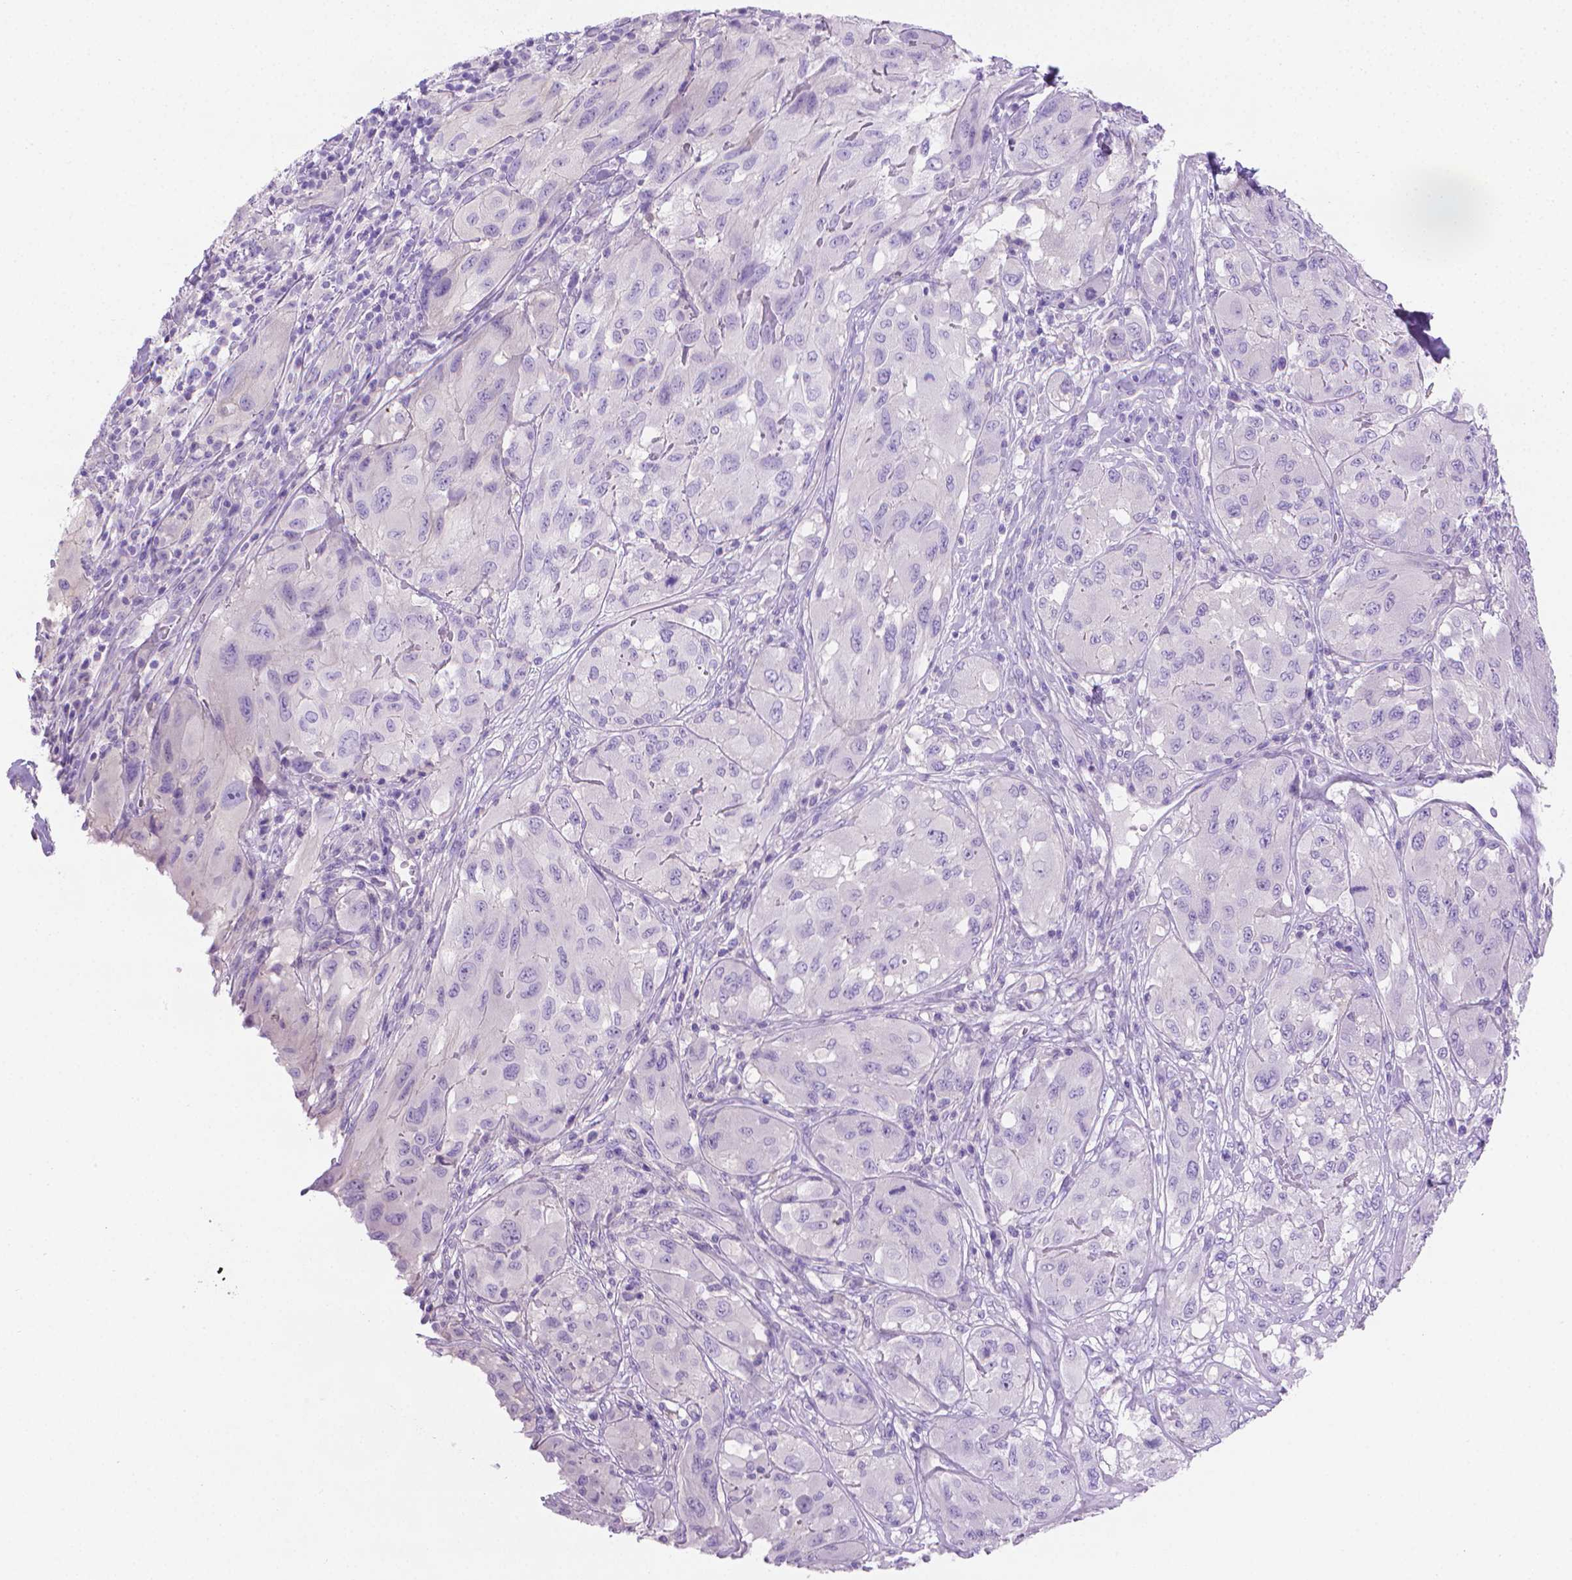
{"staining": {"intensity": "negative", "quantity": "none", "location": "none"}, "tissue": "melanoma", "cell_type": "Tumor cells", "image_type": "cancer", "snomed": [{"axis": "morphology", "description": "Malignant melanoma, NOS"}, {"axis": "topography", "description": "Skin"}], "caption": "This micrograph is of malignant melanoma stained with immunohistochemistry to label a protein in brown with the nuclei are counter-stained blue. There is no expression in tumor cells.", "gene": "FASN", "patient": {"sex": "female", "age": 91}}